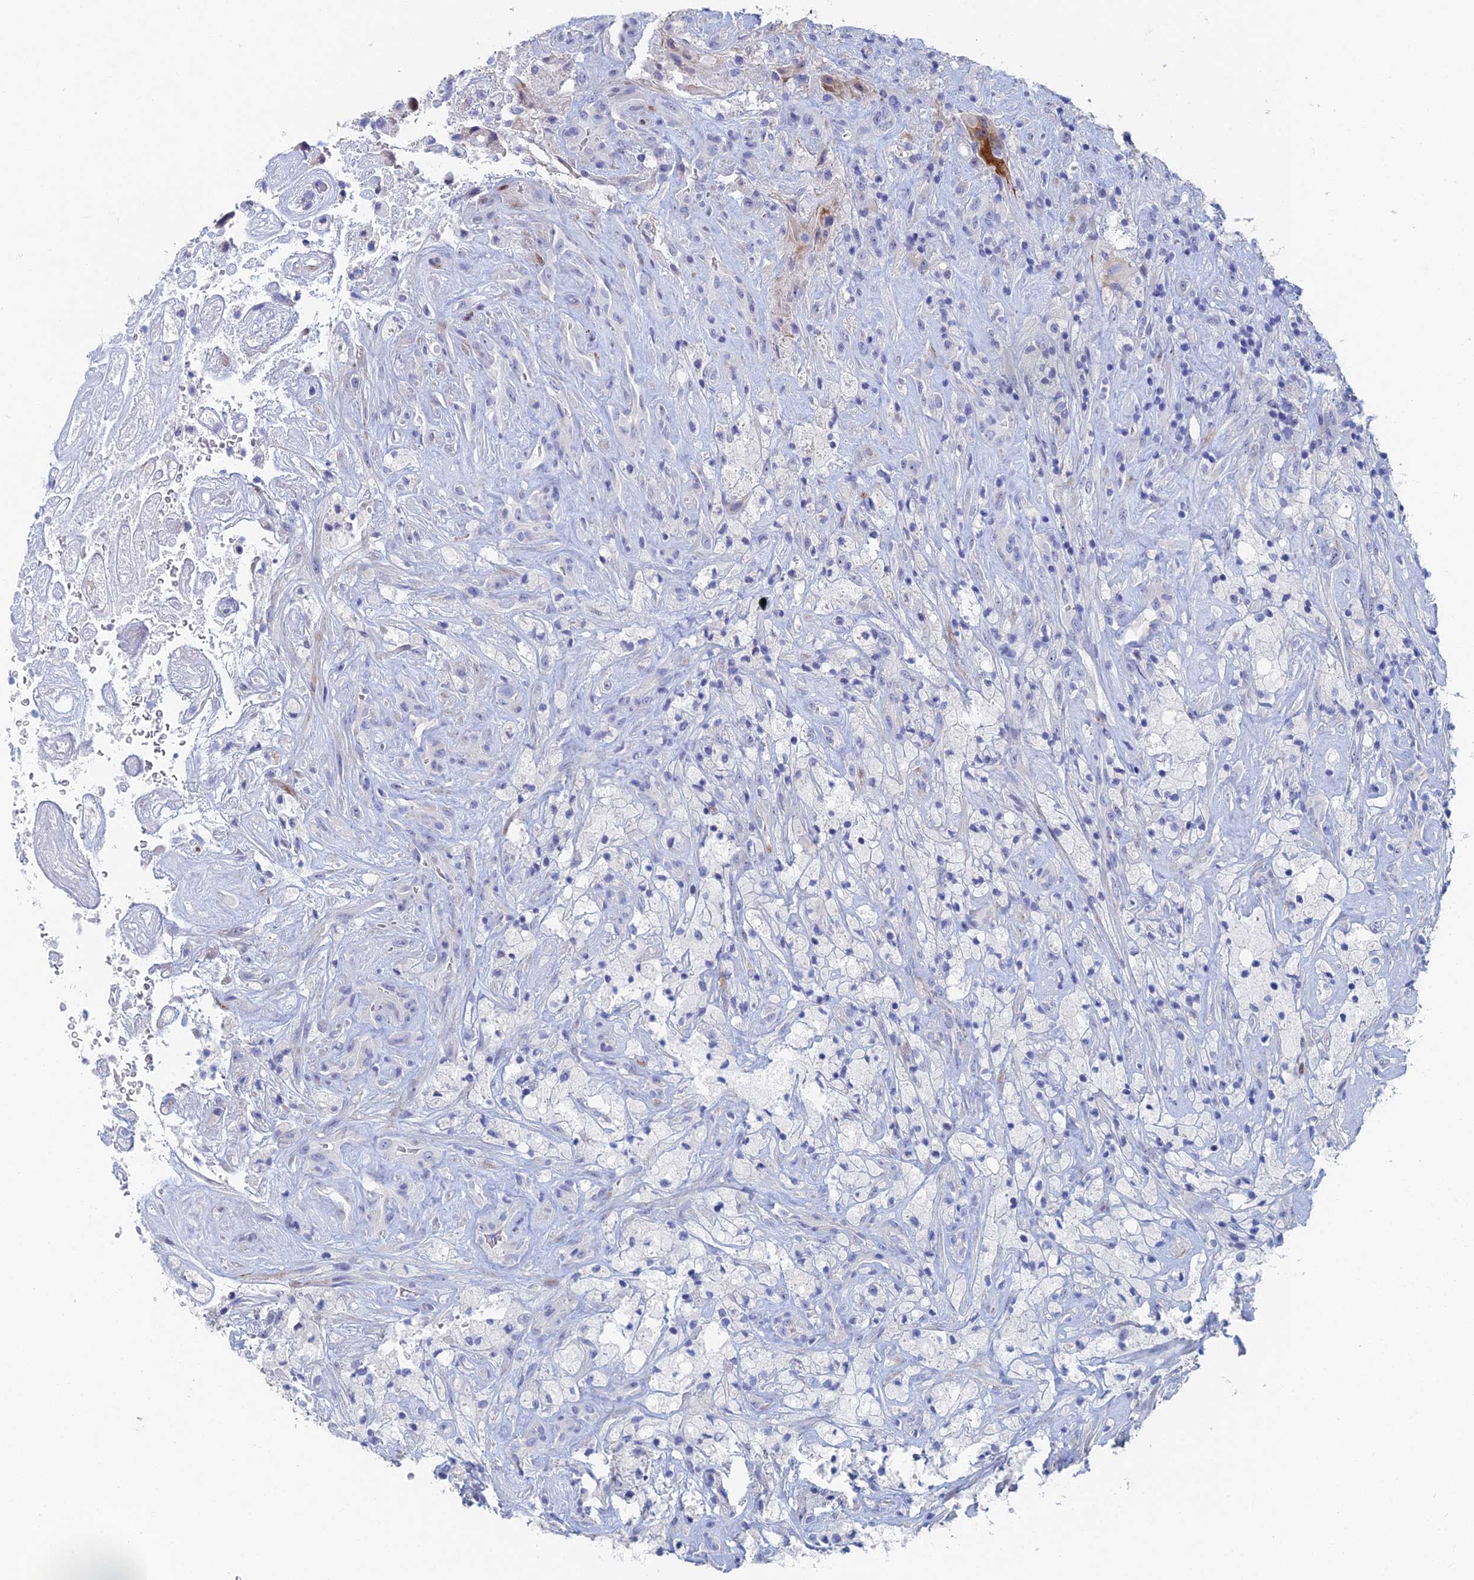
{"staining": {"intensity": "negative", "quantity": "none", "location": "none"}, "tissue": "glioma", "cell_type": "Tumor cells", "image_type": "cancer", "snomed": [{"axis": "morphology", "description": "Glioma, malignant, High grade"}, {"axis": "topography", "description": "Brain"}], "caption": "Human glioma stained for a protein using immunohistochemistry shows no staining in tumor cells.", "gene": "DRGX", "patient": {"sex": "male", "age": 69}}